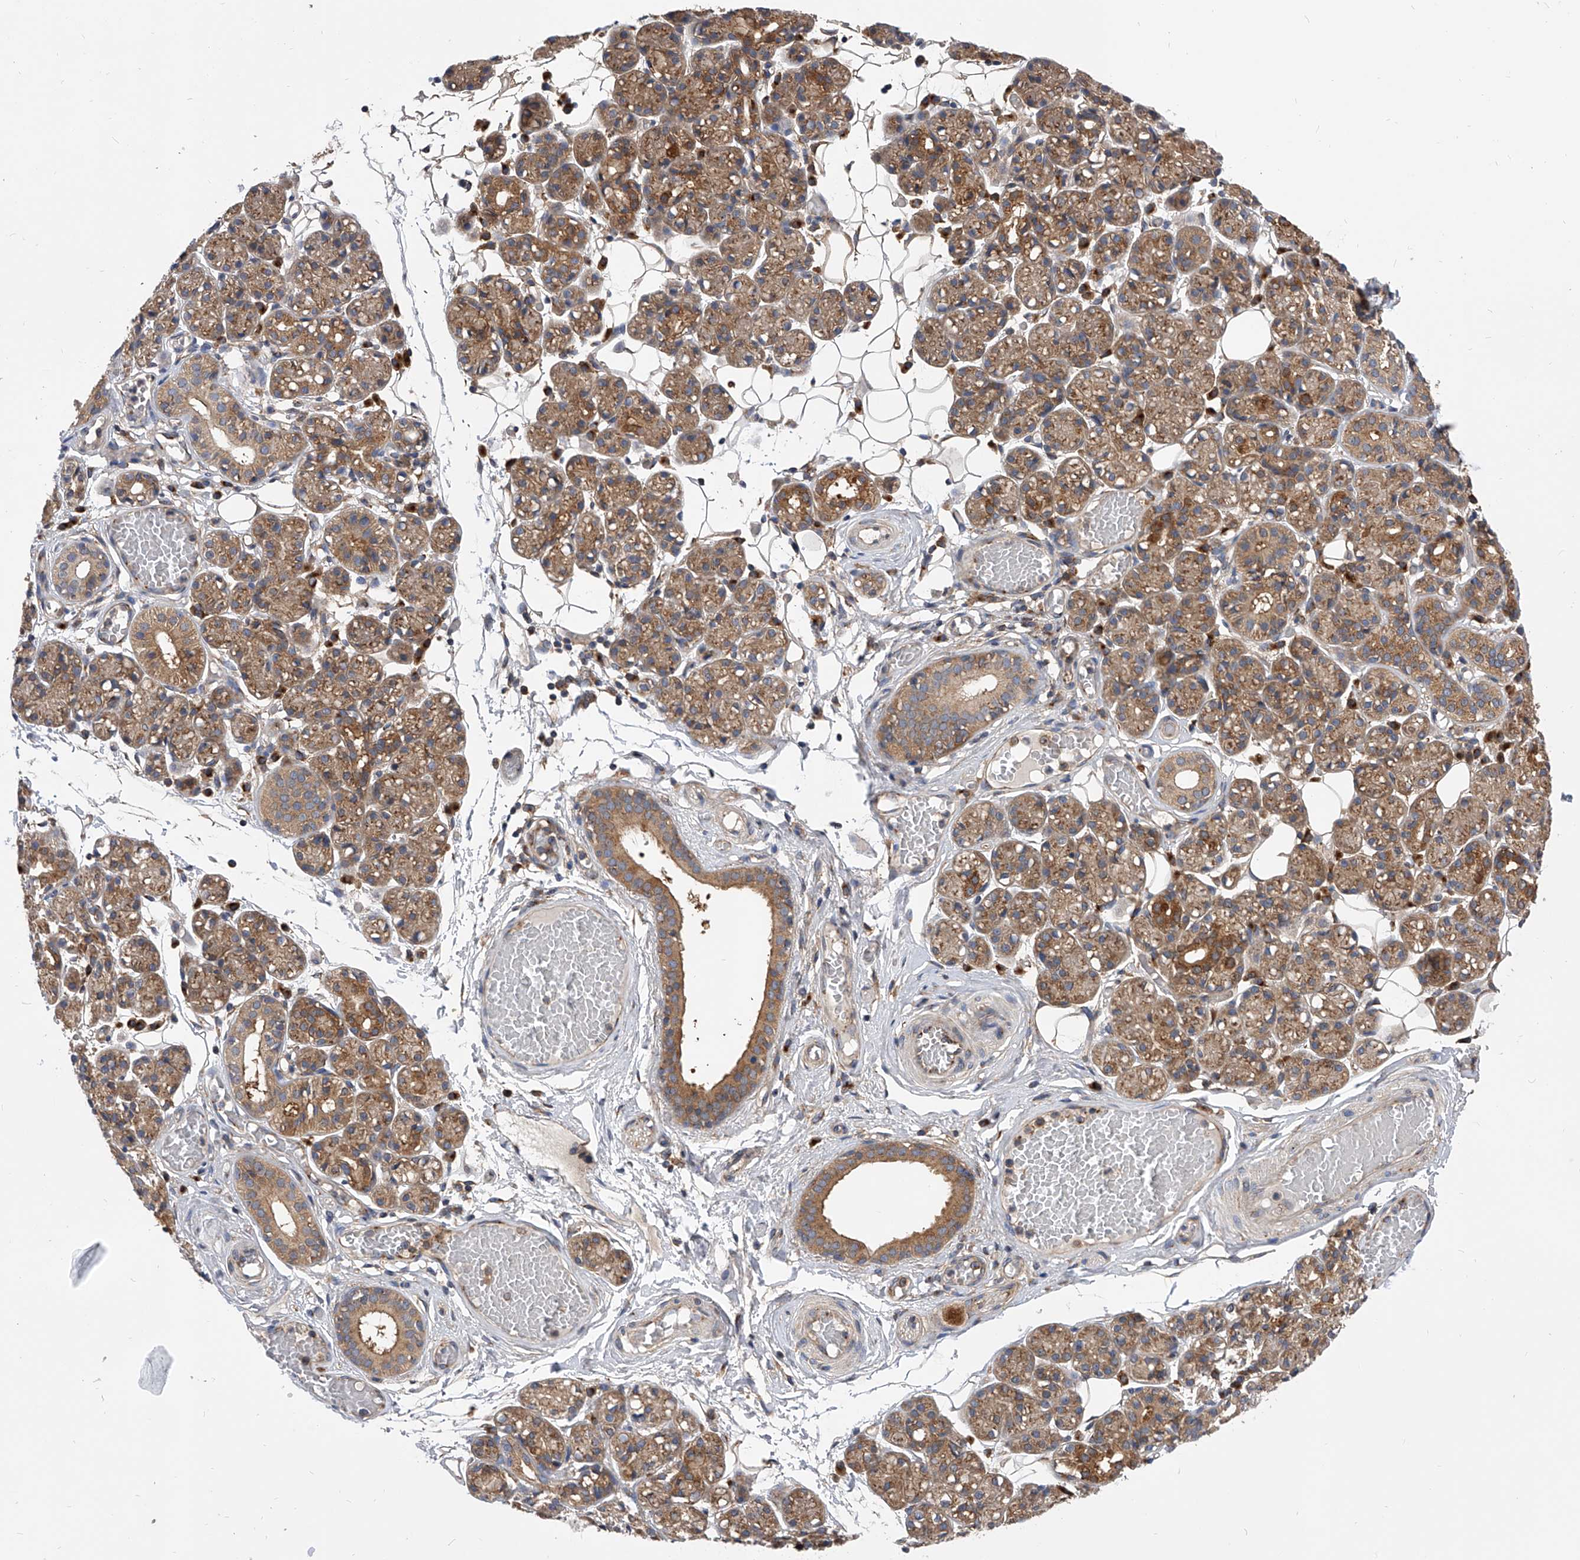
{"staining": {"intensity": "moderate", "quantity": "25%-75%", "location": "cytoplasmic/membranous"}, "tissue": "salivary gland", "cell_type": "Glandular cells", "image_type": "normal", "snomed": [{"axis": "morphology", "description": "Normal tissue, NOS"}, {"axis": "topography", "description": "Salivary gland"}], "caption": "The micrograph exhibits staining of unremarkable salivary gland, revealing moderate cytoplasmic/membranous protein staining (brown color) within glandular cells. The staining was performed using DAB (3,3'-diaminobenzidine) to visualize the protein expression in brown, while the nuclei were stained in blue with hematoxylin (Magnification: 20x).", "gene": "CFAP410", "patient": {"sex": "male", "age": 63}}